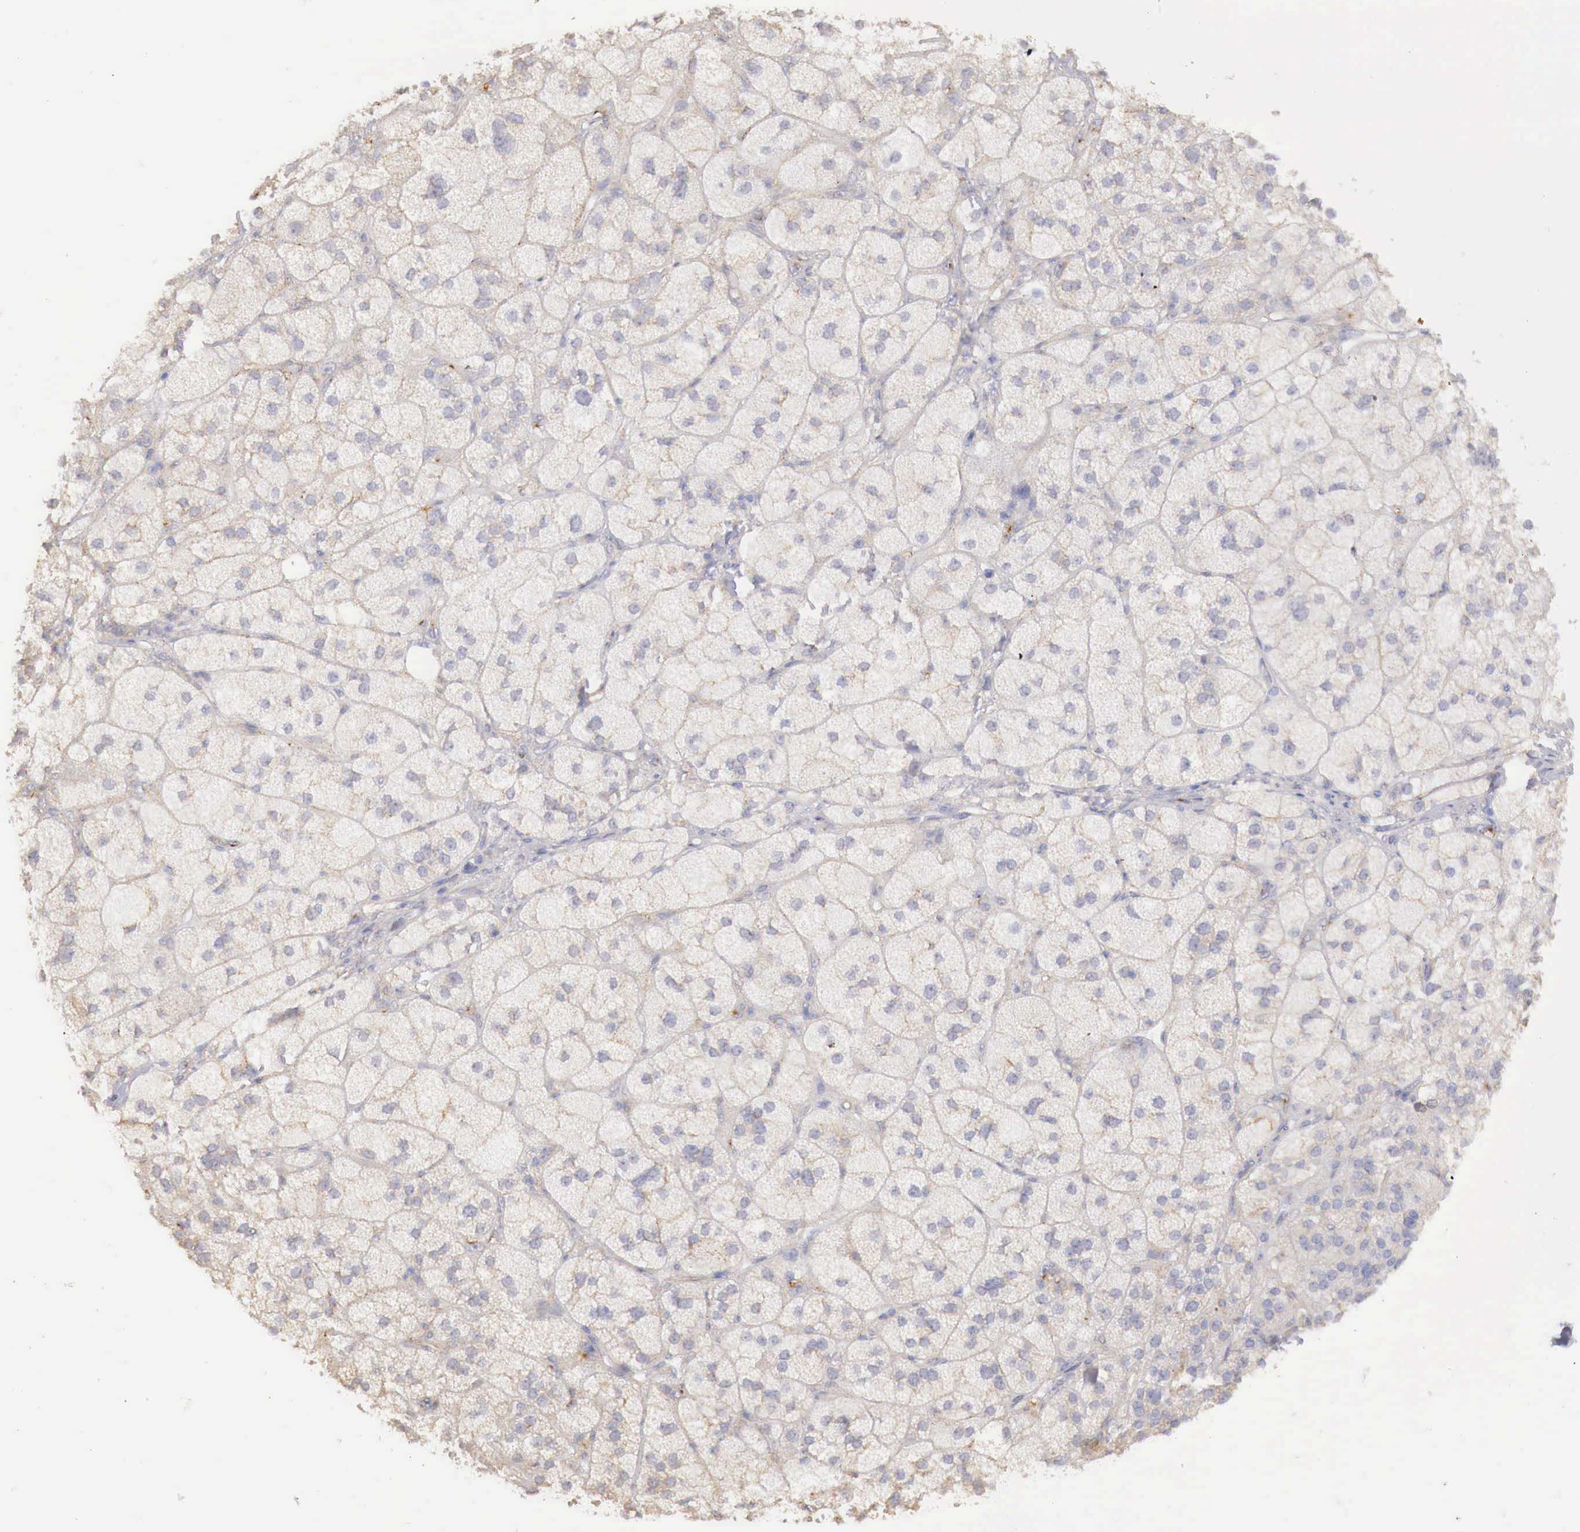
{"staining": {"intensity": "weak", "quantity": "<25%", "location": "cytoplasmic/membranous"}, "tissue": "adrenal gland", "cell_type": "Glandular cells", "image_type": "normal", "snomed": [{"axis": "morphology", "description": "Normal tissue, NOS"}, {"axis": "topography", "description": "Adrenal gland"}], "caption": "High power microscopy image of an IHC histopathology image of normal adrenal gland, revealing no significant positivity in glandular cells.", "gene": "KLHDC7B", "patient": {"sex": "female", "age": 60}}